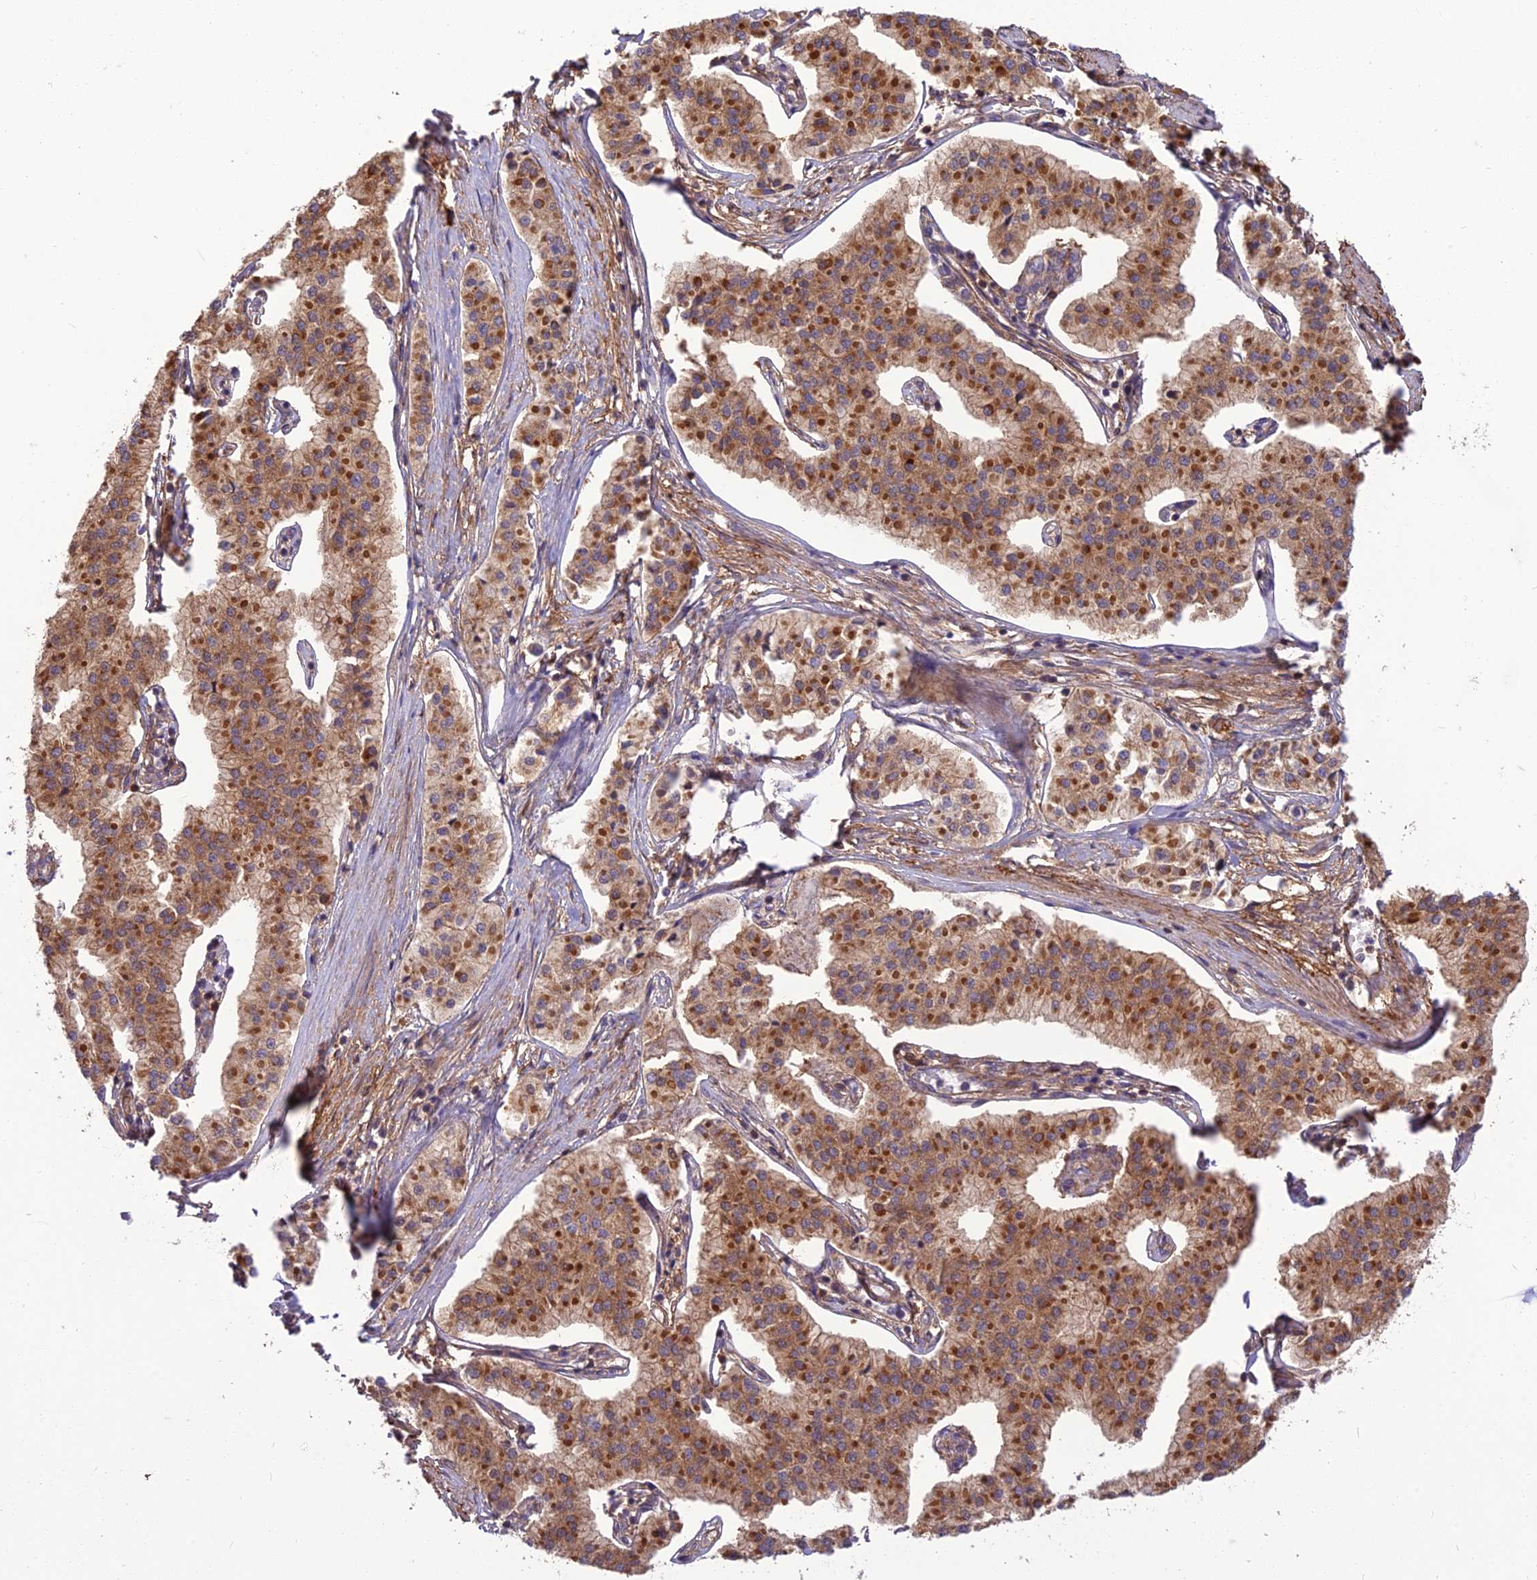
{"staining": {"intensity": "strong", "quantity": ">75%", "location": "cytoplasmic/membranous"}, "tissue": "pancreatic cancer", "cell_type": "Tumor cells", "image_type": "cancer", "snomed": [{"axis": "morphology", "description": "Adenocarcinoma, NOS"}, {"axis": "topography", "description": "Pancreas"}], "caption": "Human pancreatic adenocarcinoma stained for a protein (brown) displays strong cytoplasmic/membranous positive expression in approximately >75% of tumor cells.", "gene": "HPSE2", "patient": {"sex": "female", "age": 50}}